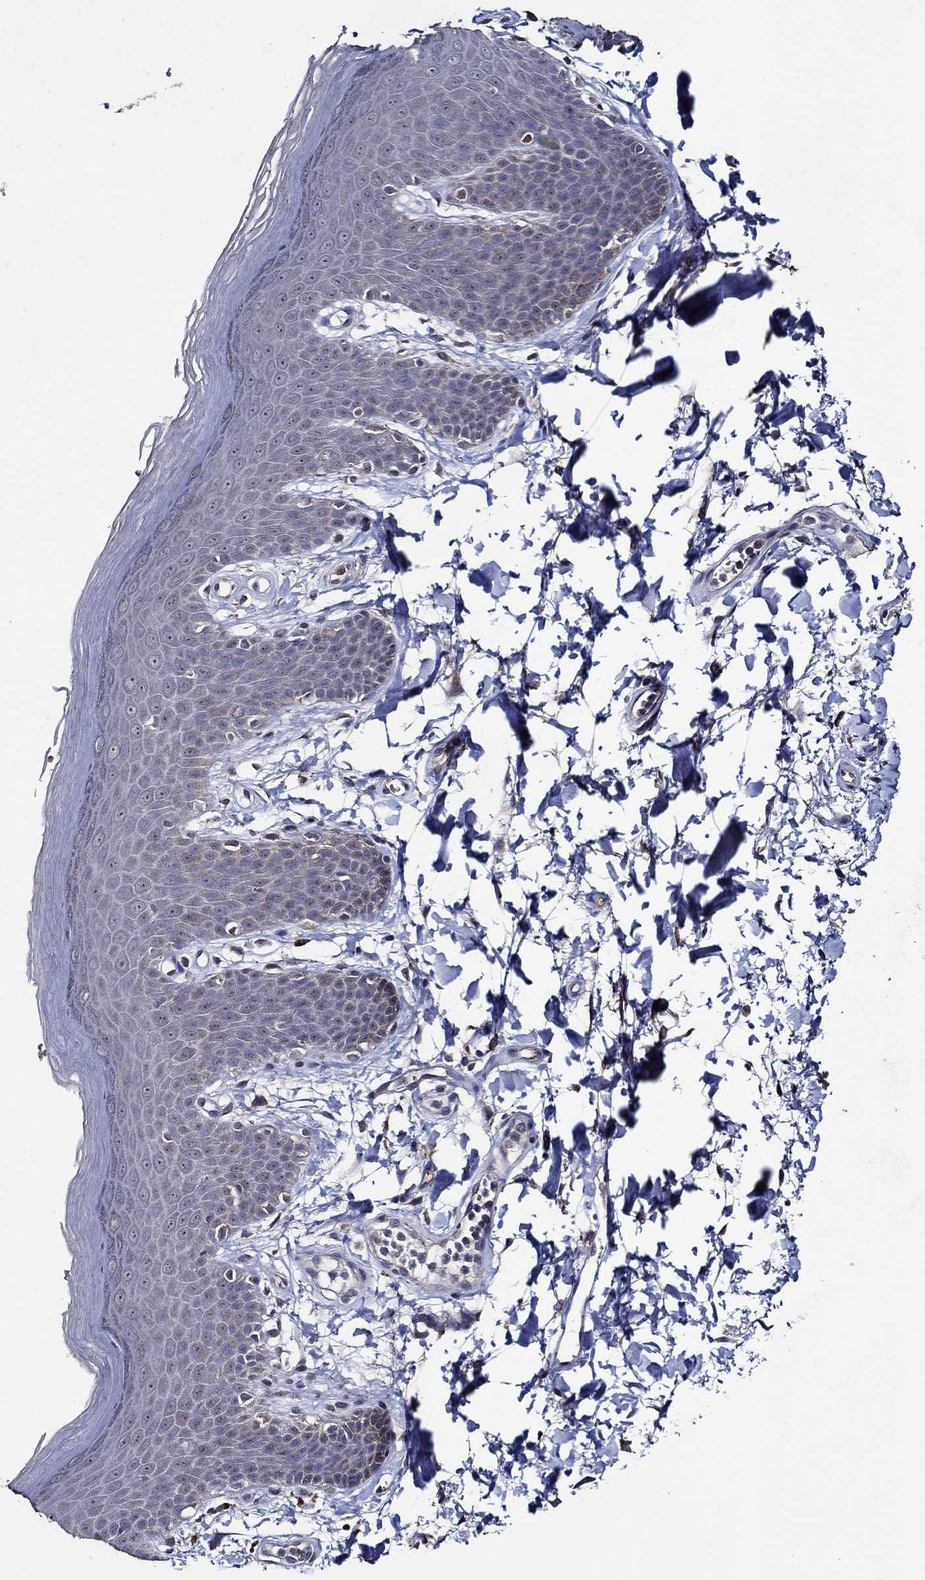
{"staining": {"intensity": "weak", "quantity": "<25%", "location": "cytoplasmic/membranous"}, "tissue": "skin", "cell_type": "Epidermal cells", "image_type": "normal", "snomed": [{"axis": "morphology", "description": "Normal tissue, NOS"}, {"axis": "topography", "description": "Anal"}], "caption": "Immunohistochemistry histopathology image of benign skin: skin stained with DAB (3,3'-diaminobenzidine) shows no significant protein positivity in epidermal cells.", "gene": "HAP1", "patient": {"sex": "male", "age": 53}}